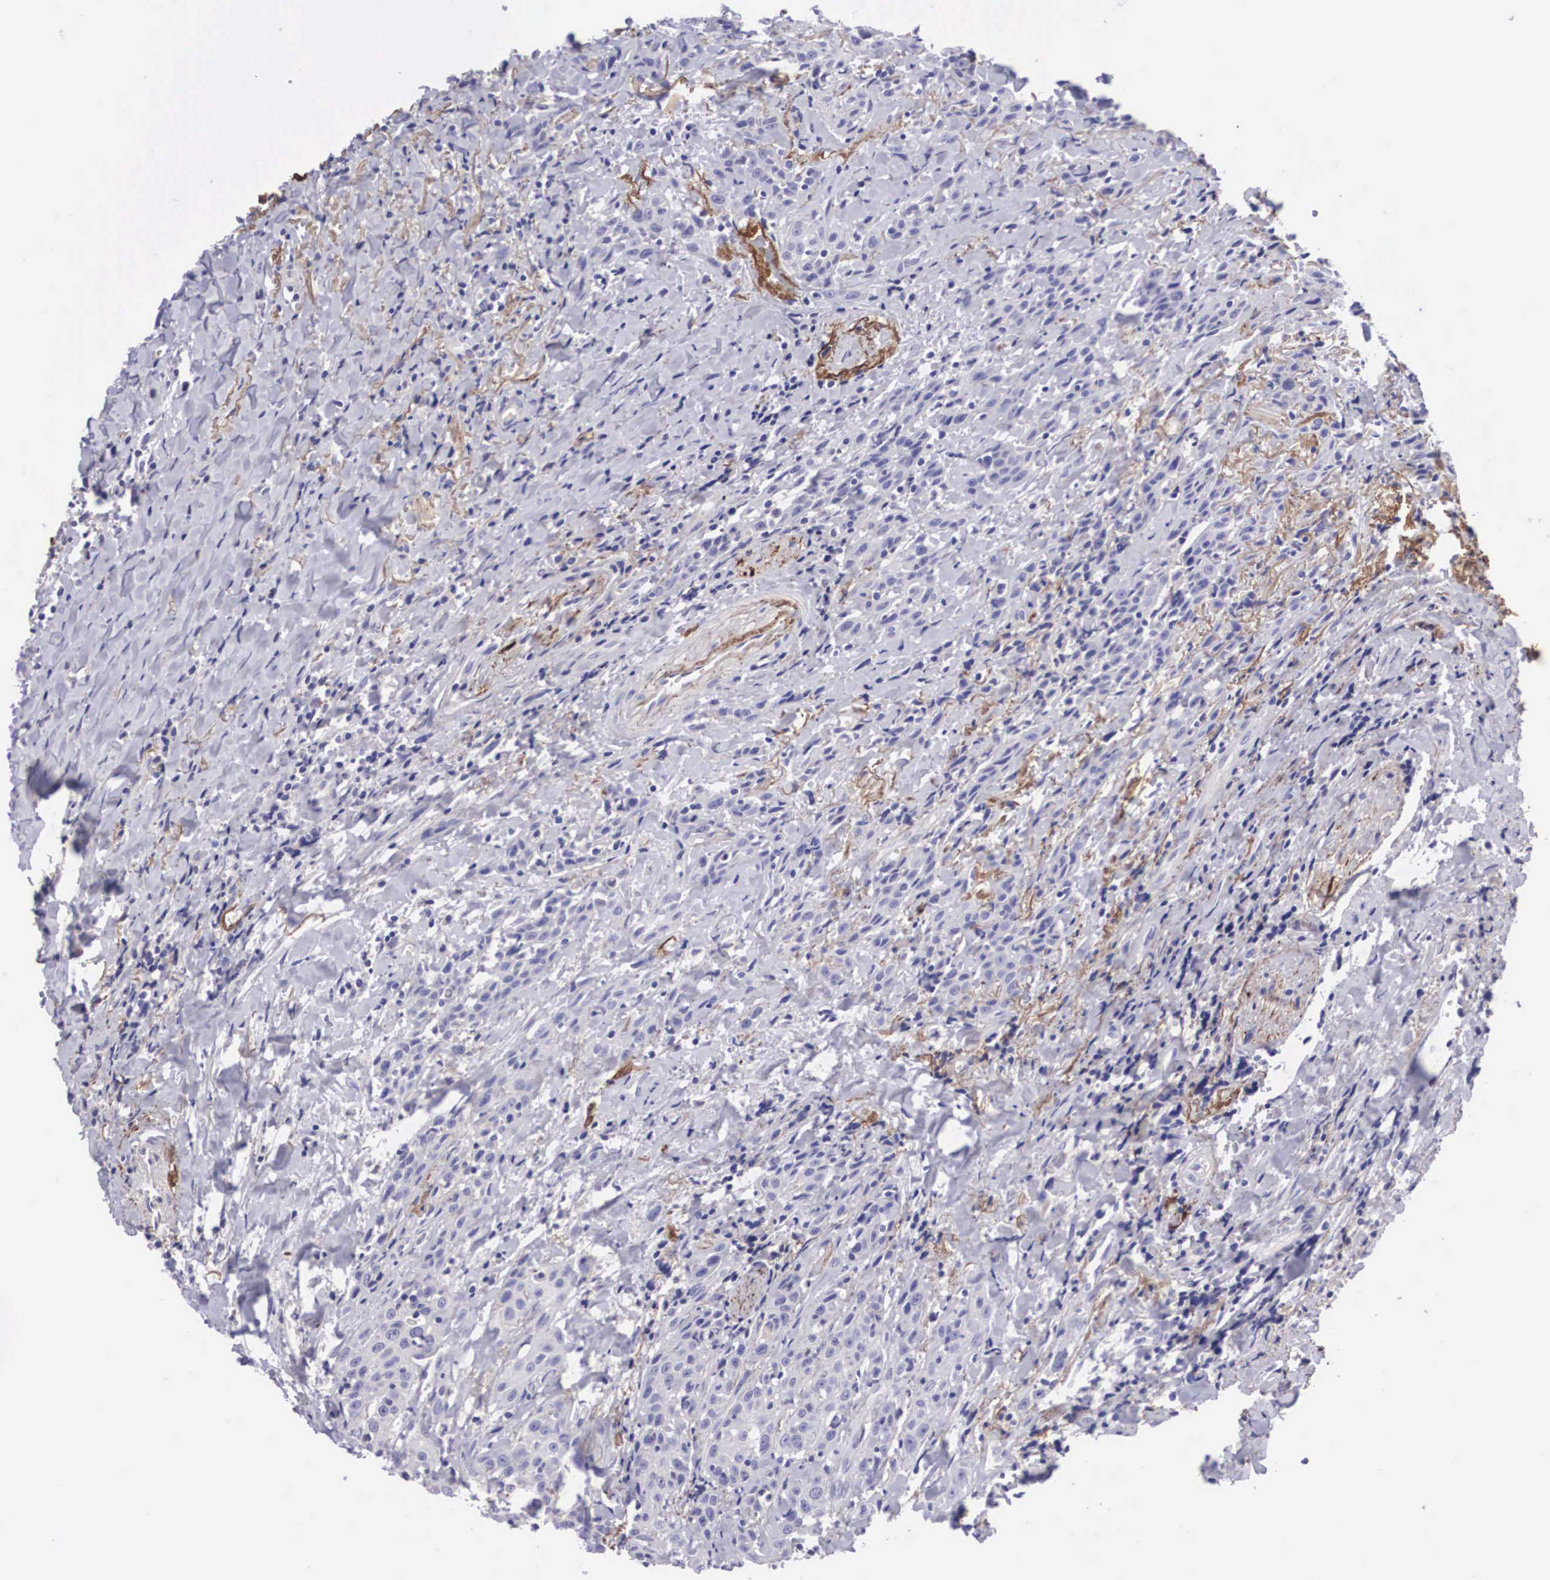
{"staining": {"intensity": "negative", "quantity": "none", "location": "none"}, "tissue": "head and neck cancer", "cell_type": "Tumor cells", "image_type": "cancer", "snomed": [{"axis": "morphology", "description": "Squamous cell carcinoma, NOS"}, {"axis": "topography", "description": "Oral tissue"}, {"axis": "topography", "description": "Head-Neck"}], "caption": "The micrograph exhibits no significant positivity in tumor cells of head and neck cancer (squamous cell carcinoma).", "gene": "CLU", "patient": {"sex": "female", "age": 82}}